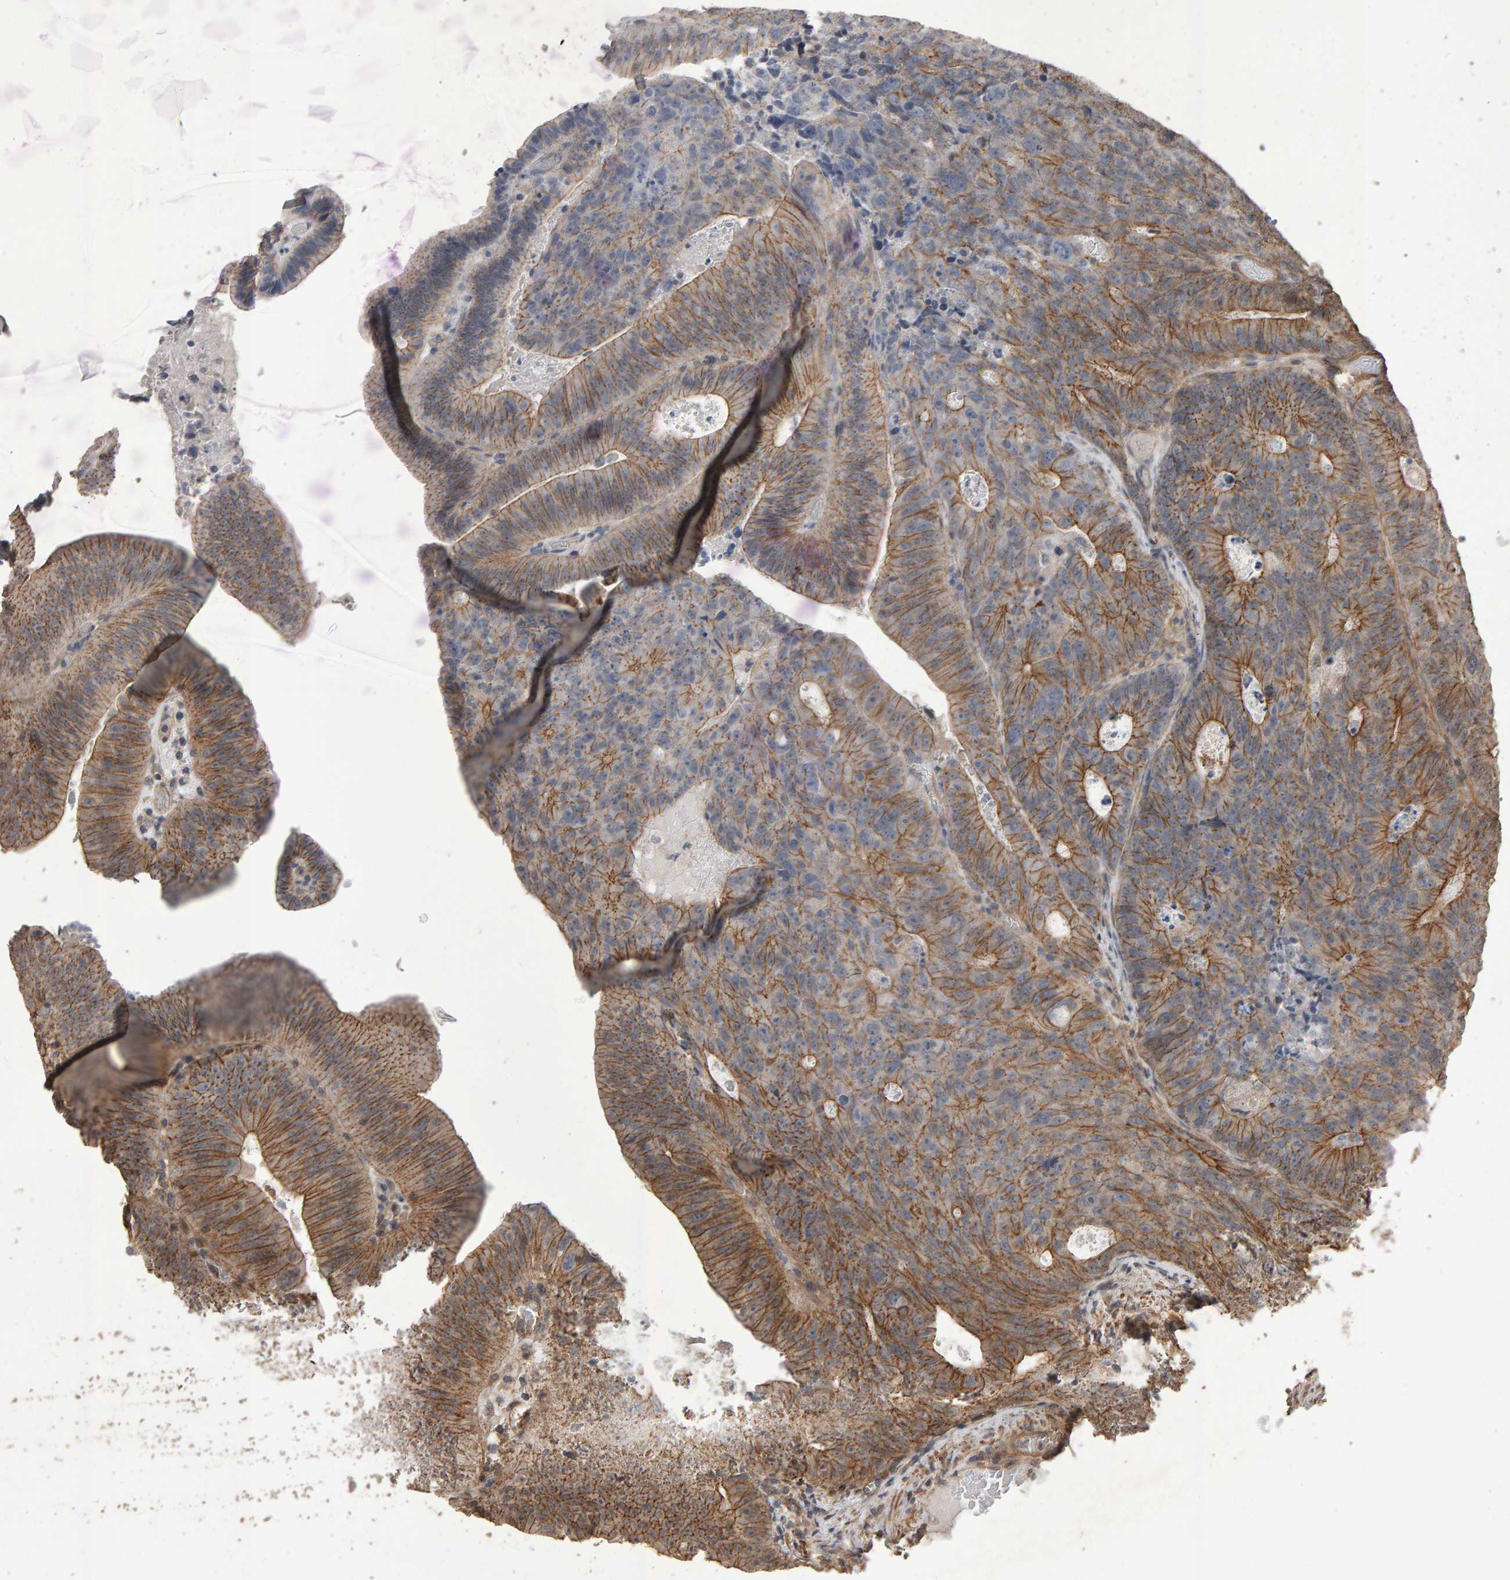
{"staining": {"intensity": "moderate", "quantity": "25%-75%", "location": "cytoplasmic/membranous"}, "tissue": "colorectal cancer", "cell_type": "Tumor cells", "image_type": "cancer", "snomed": [{"axis": "morphology", "description": "Adenocarcinoma, NOS"}, {"axis": "topography", "description": "Colon"}], "caption": "Colorectal cancer (adenocarcinoma) stained with a protein marker reveals moderate staining in tumor cells.", "gene": "SCRIB", "patient": {"sex": "male", "age": 87}}